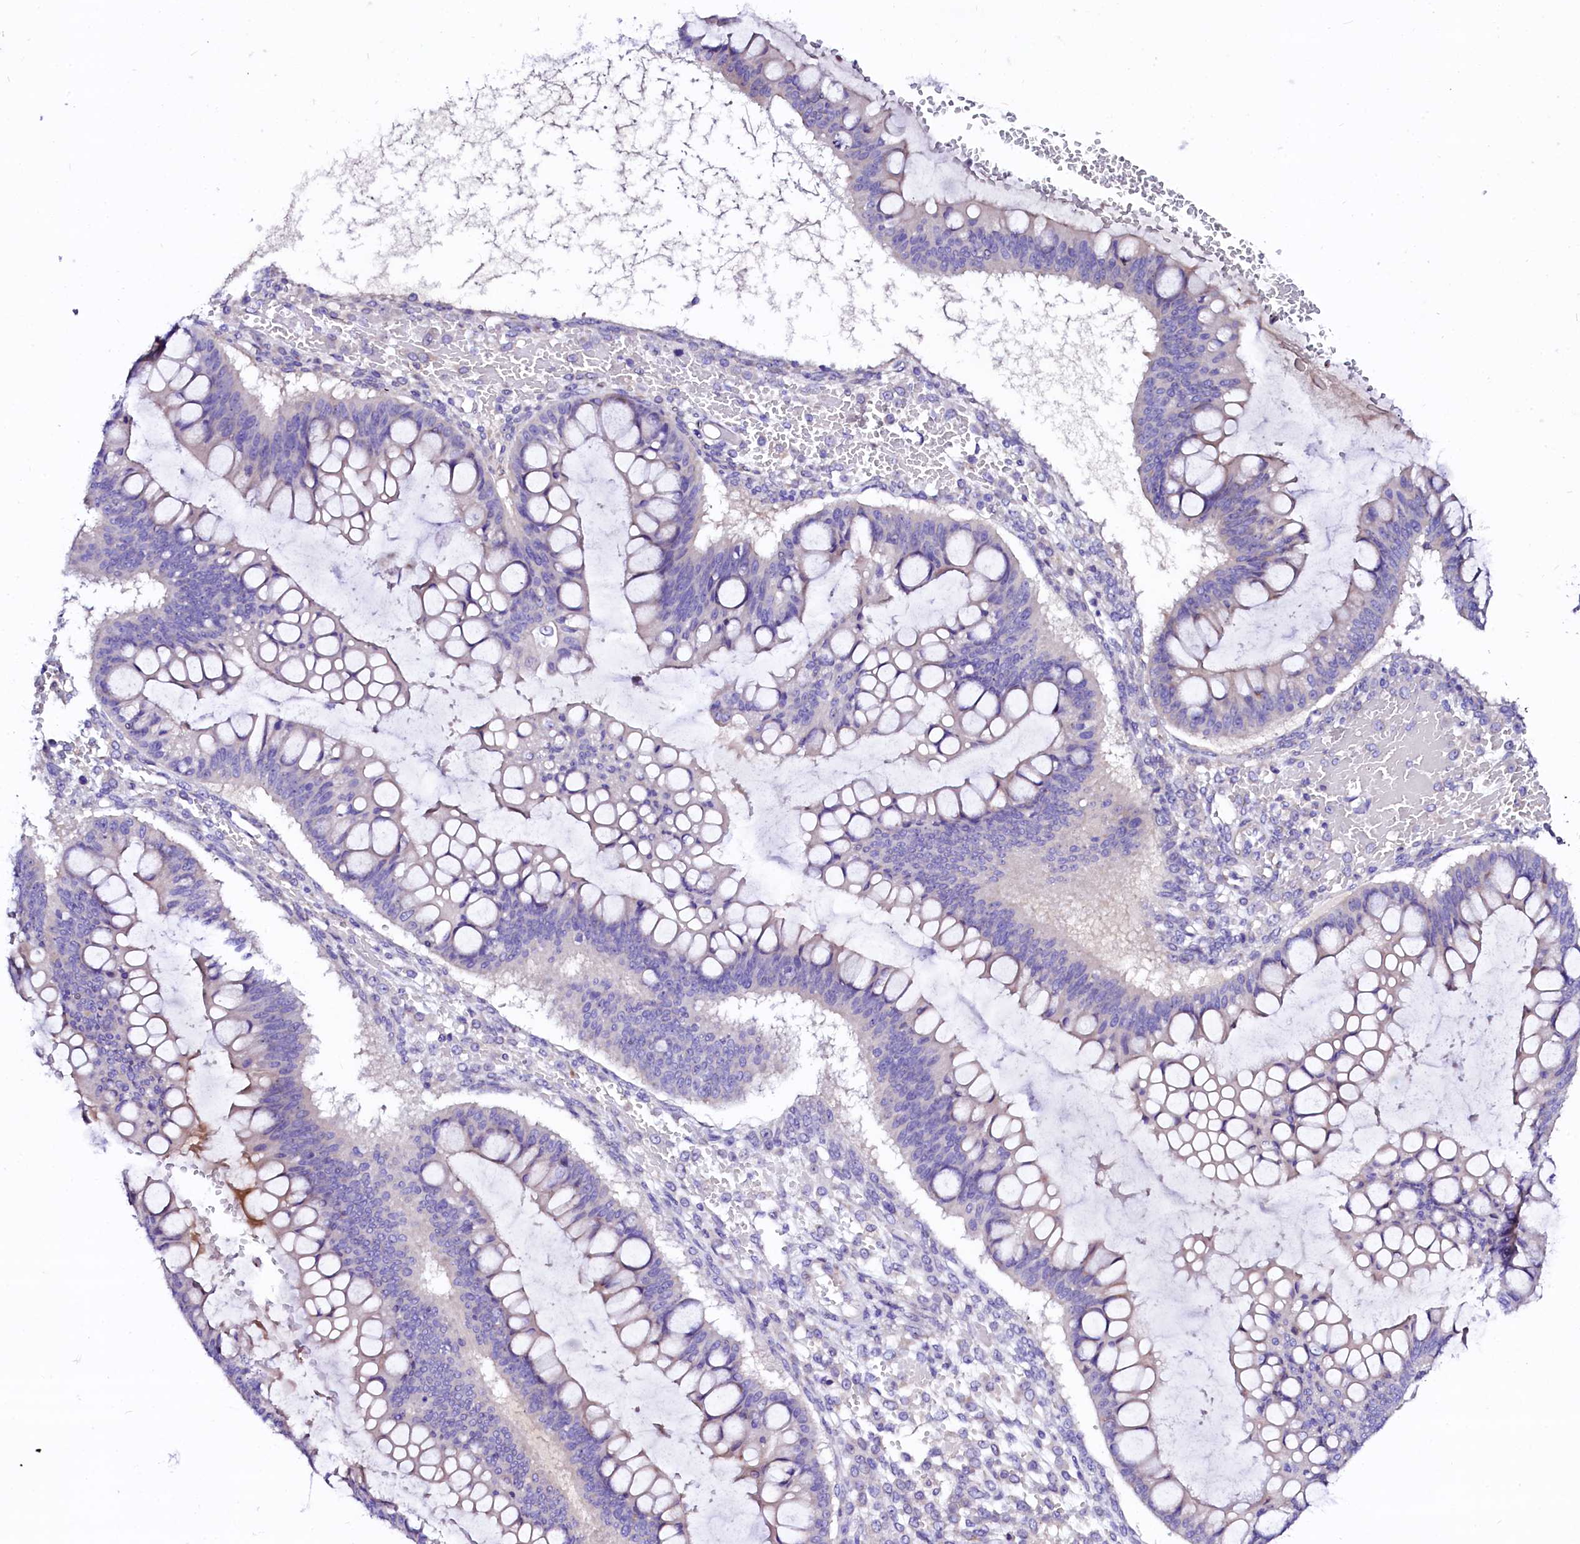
{"staining": {"intensity": "negative", "quantity": "none", "location": "none"}, "tissue": "ovarian cancer", "cell_type": "Tumor cells", "image_type": "cancer", "snomed": [{"axis": "morphology", "description": "Cystadenocarcinoma, mucinous, NOS"}, {"axis": "topography", "description": "Ovary"}], "caption": "Protein analysis of mucinous cystadenocarcinoma (ovarian) displays no significant staining in tumor cells.", "gene": "BTBD16", "patient": {"sex": "female", "age": 73}}